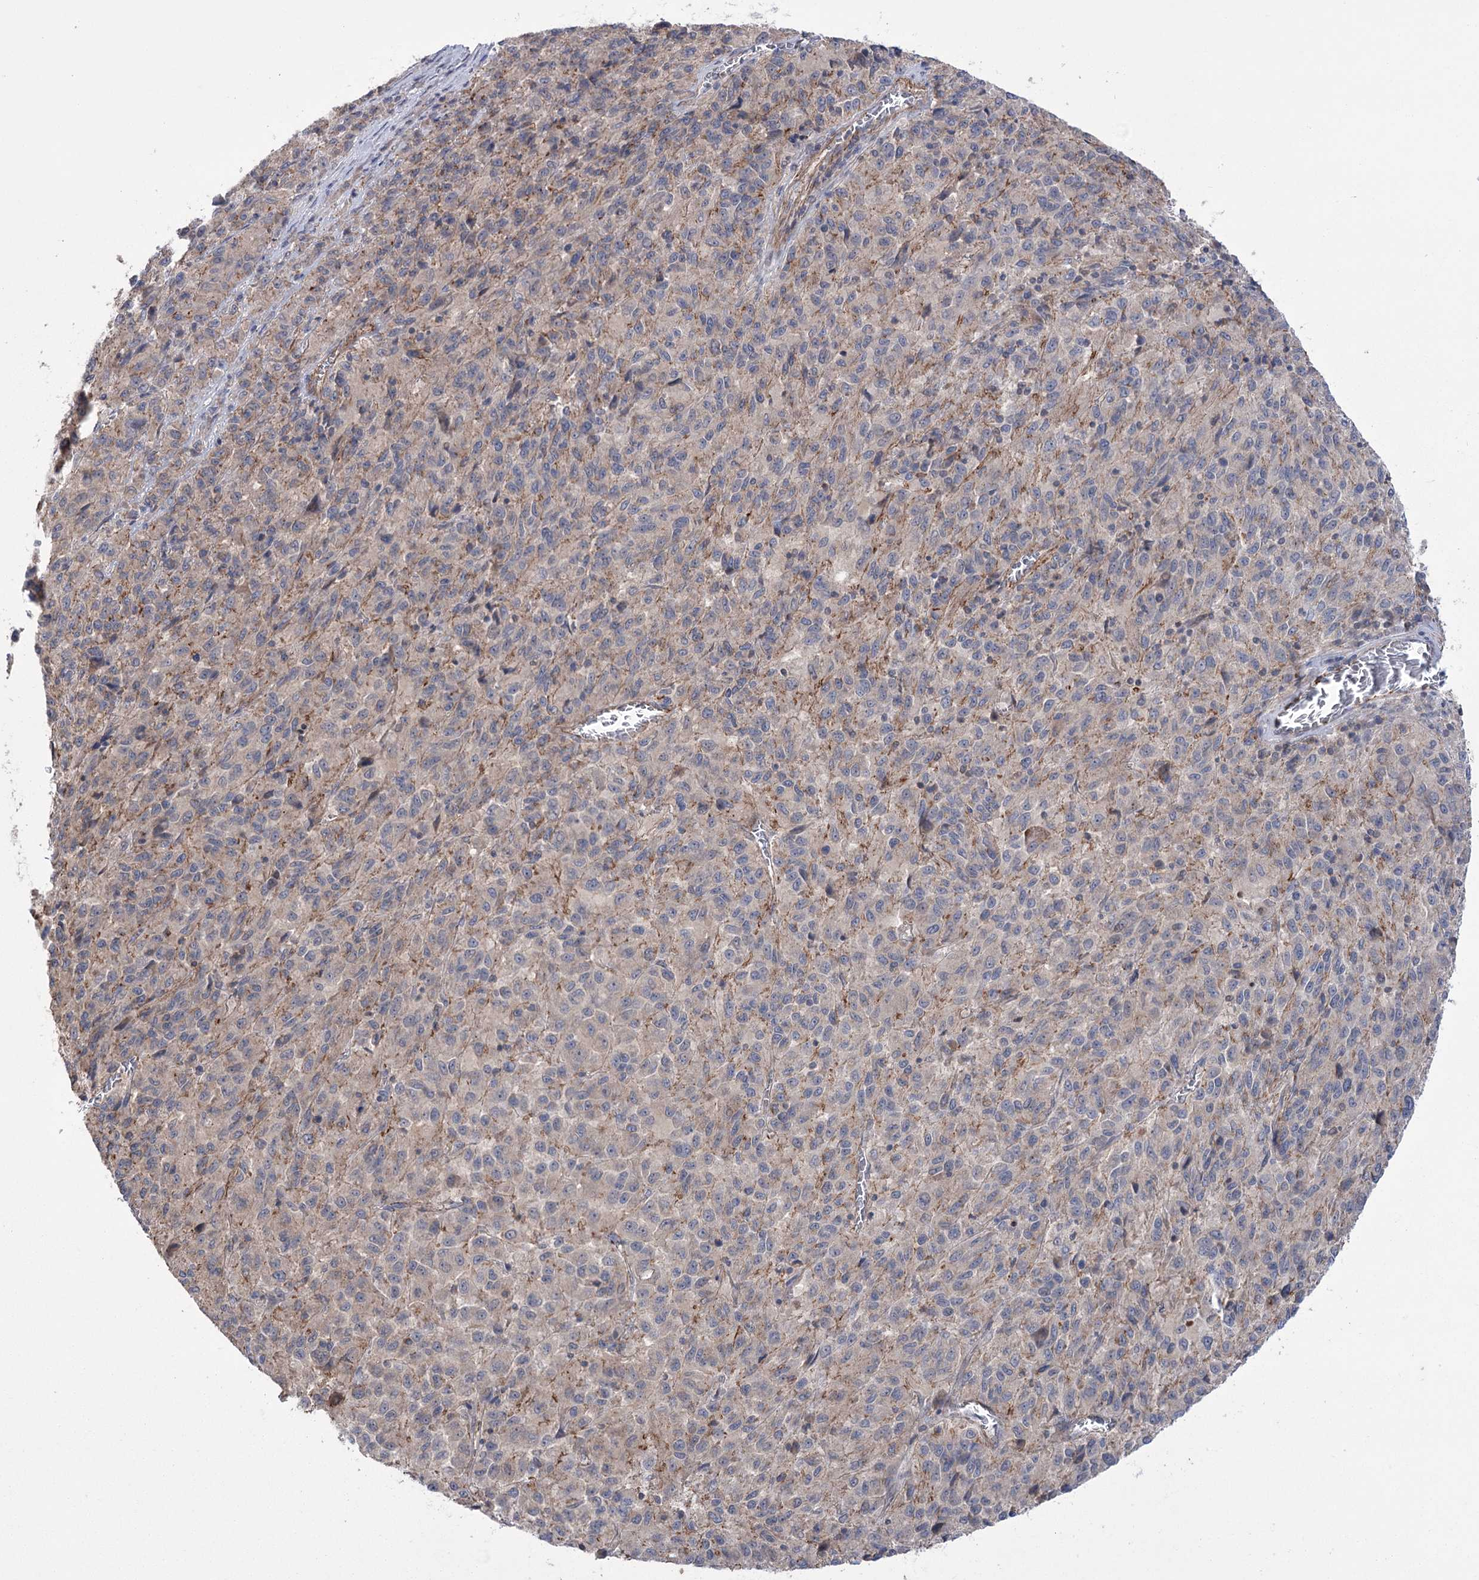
{"staining": {"intensity": "weak", "quantity": "<25%", "location": "cytoplasmic/membranous"}, "tissue": "melanoma", "cell_type": "Tumor cells", "image_type": "cancer", "snomed": [{"axis": "morphology", "description": "Malignant melanoma, Metastatic site"}, {"axis": "topography", "description": "Lung"}], "caption": "DAB (3,3'-diaminobenzidine) immunohistochemical staining of melanoma reveals no significant positivity in tumor cells.", "gene": "TRIM71", "patient": {"sex": "male", "age": 64}}